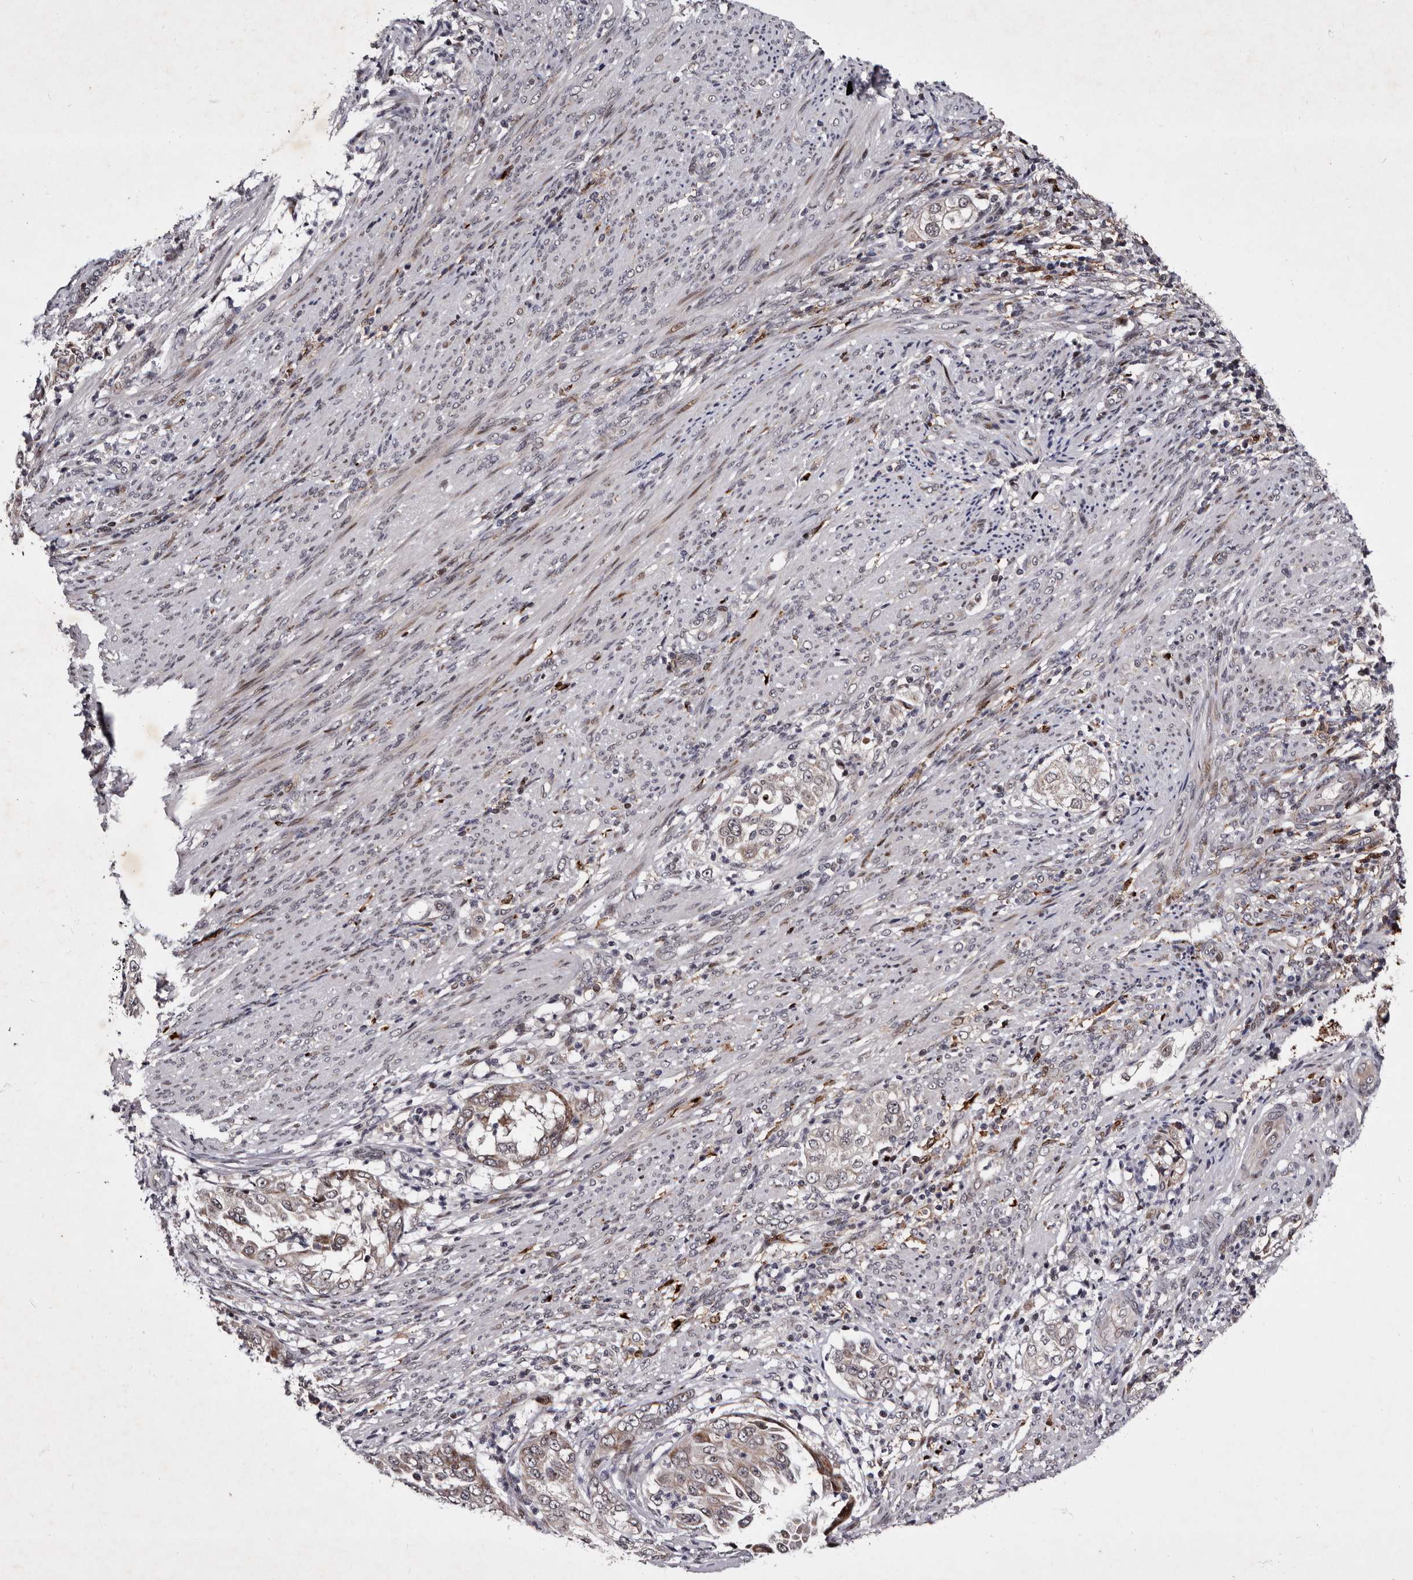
{"staining": {"intensity": "weak", "quantity": "<25%", "location": "cytoplasmic/membranous"}, "tissue": "endometrial cancer", "cell_type": "Tumor cells", "image_type": "cancer", "snomed": [{"axis": "morphology", "description": "Adenocarcinoma, NOS"}, {"axis": "topography", "description": "Endometrium"}], "caption": "Immunohistochemical staining of endometrial adenocarcinoma shows no significant positivity in tumor cells.", "gene": "TNKS", "patient": {"sex": "female", "age": 85}}